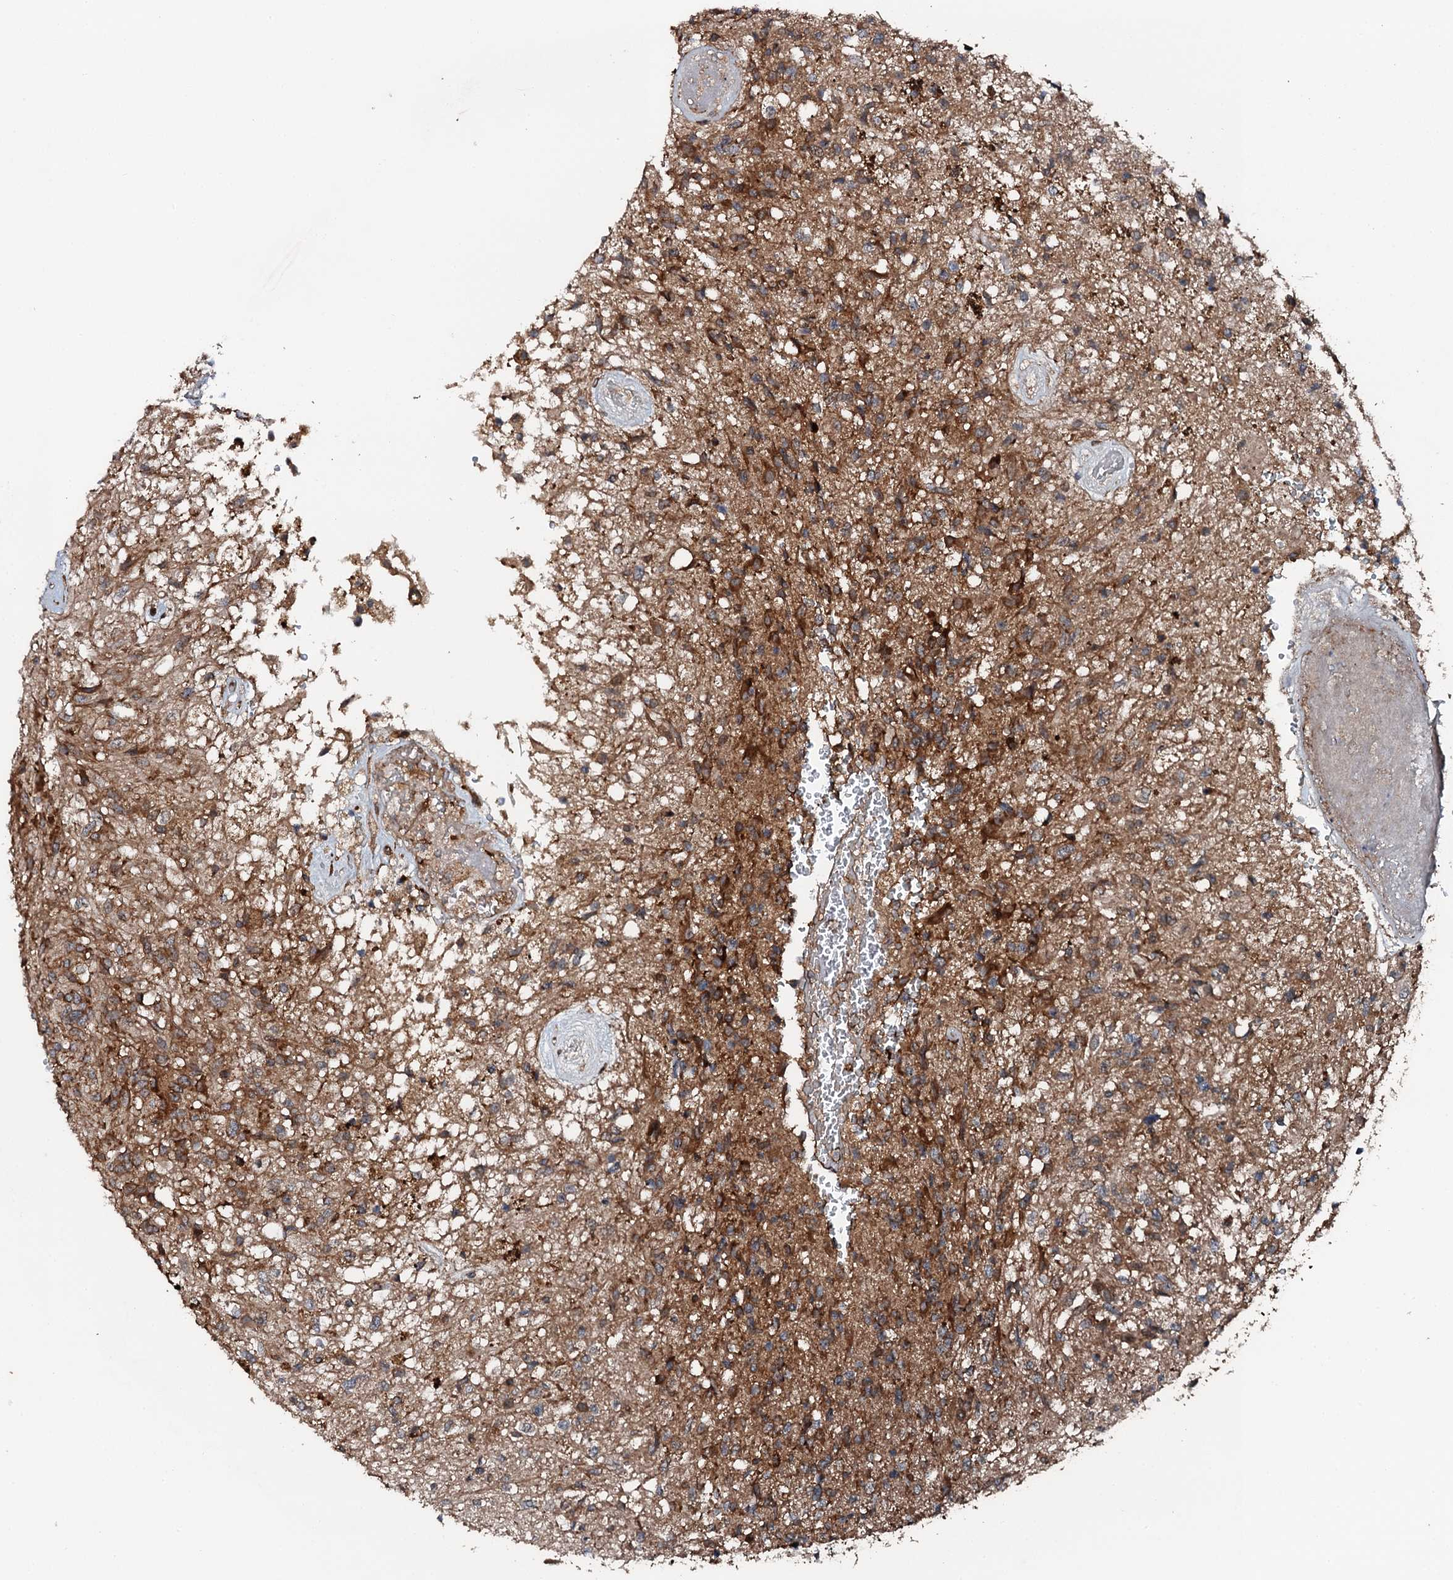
{"staining": {"intensity": "strong", "quantity": "<25%", "location": "cytoplasmic/membranous"}, "tissue": "glioma", "cell_type": "Tumor cells", "image_type": "cancer", "snomed": [{"axis": "morphology", "description": "Glioma, malignant, High grade"}, {"axis": "topography", "description": "Brain"}], "caption": "The immunohistochemical stain labels strong cytoplasmic/membranous expression in tumor cells of malignant glioma (high-grade) tissue. Using DAB (brown) and hematoxylin (blue) stains, captured at high magnification using brightfield microscopy.", "gene": "FLYWCH1", "patient": {"sex": "male", "age": 56}}